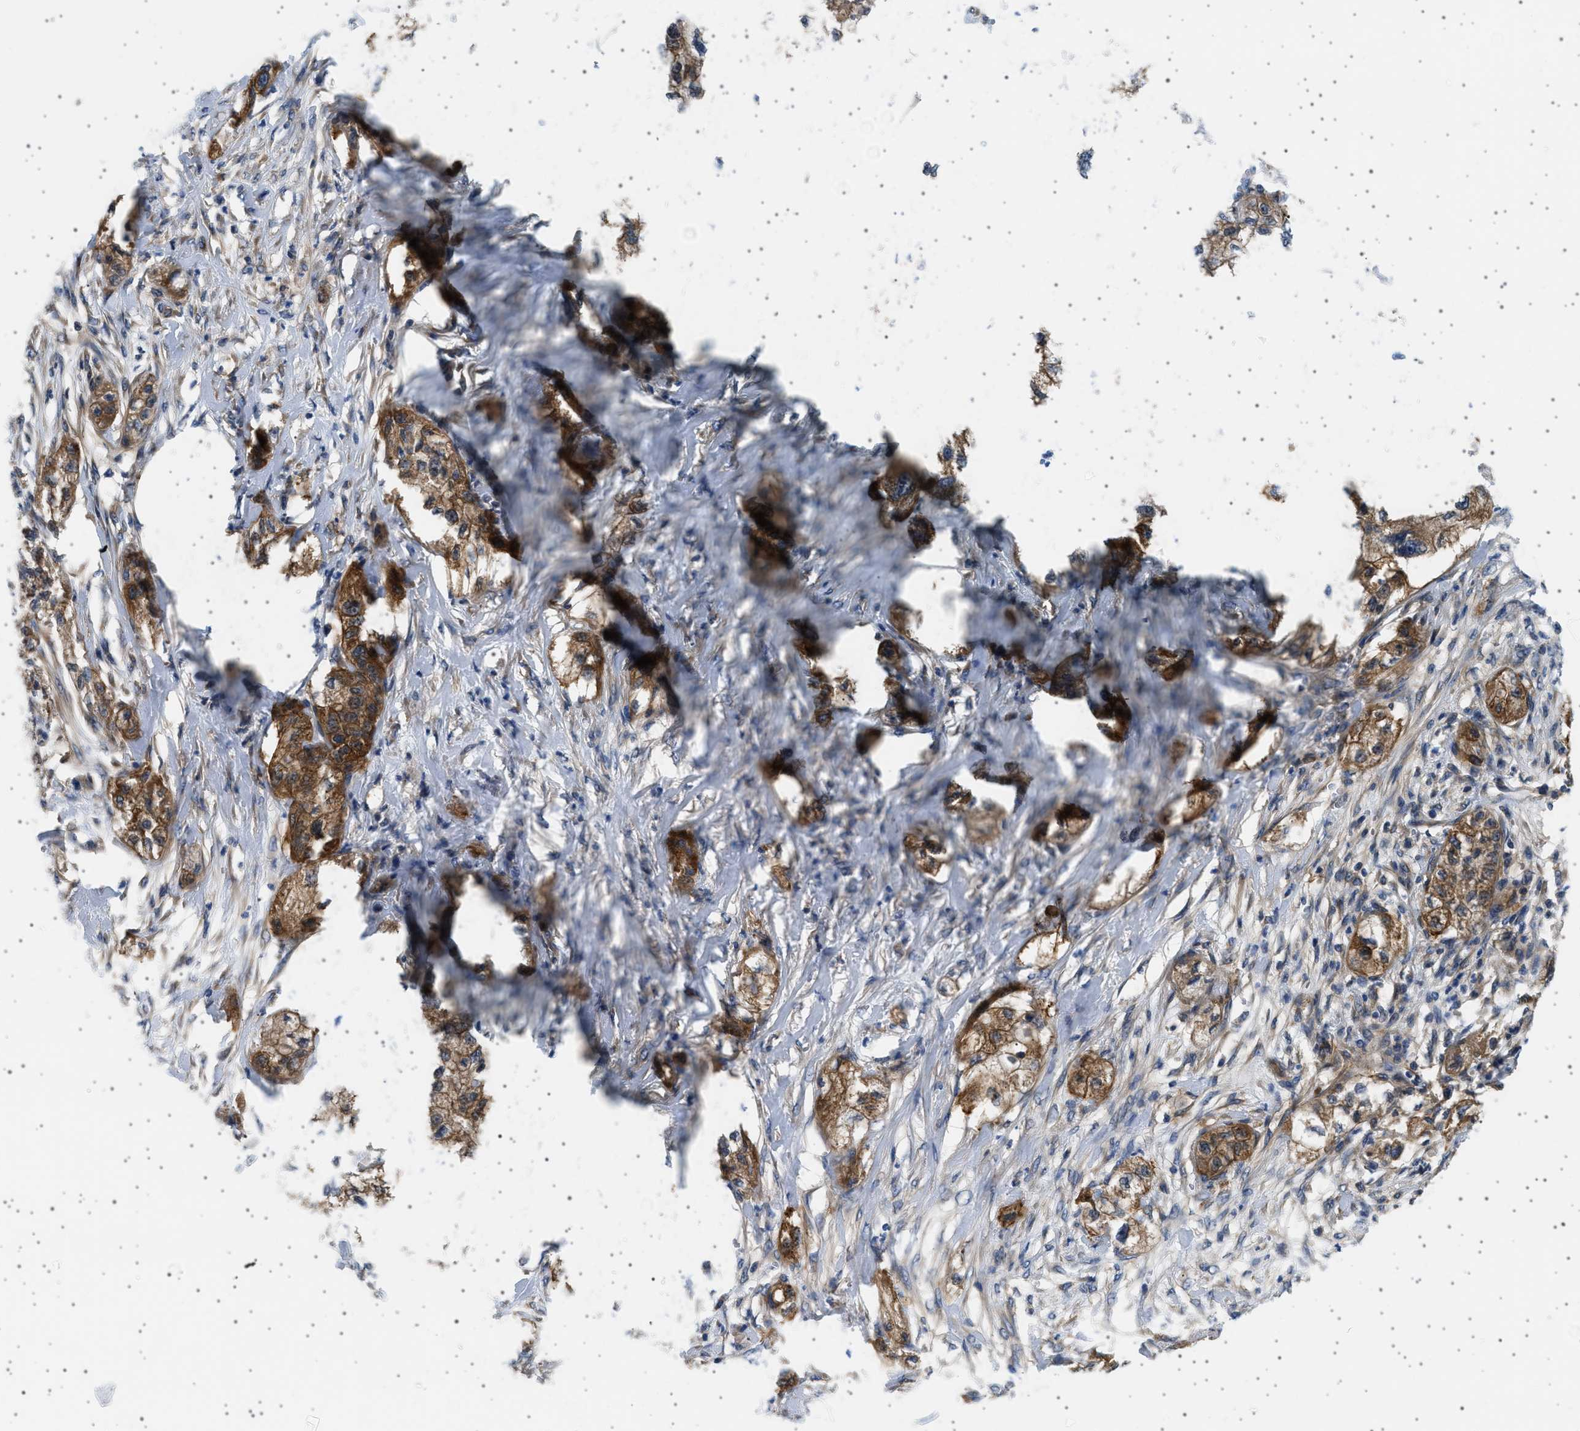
{"staining": {"intensity": "strong", "quantity": ">75%", "location": "cytoplasmic/membranous"}, "tissue": "pancreatic cancer", "cell_type": "Tumor cells", "image_type": "cancer", "snomed": [{"axis": "morphology", "description": "Adenocarcinoma, NOS"}, {"axis": "topography", "description": "Pancreas"}], "caption": "Pancreatic adenocarcinoma stained for a protein reveals strong cytoplasmic/membranous positivity in tumor cells. The protein is stained brown, and the nuclei are stained in blue (DAB (3,3'-diaminobenzidine) IHC with brightfield microscopy, high magnification).", "gene": "PLPP6", "patient": {"sex": "female", "age": 78}}